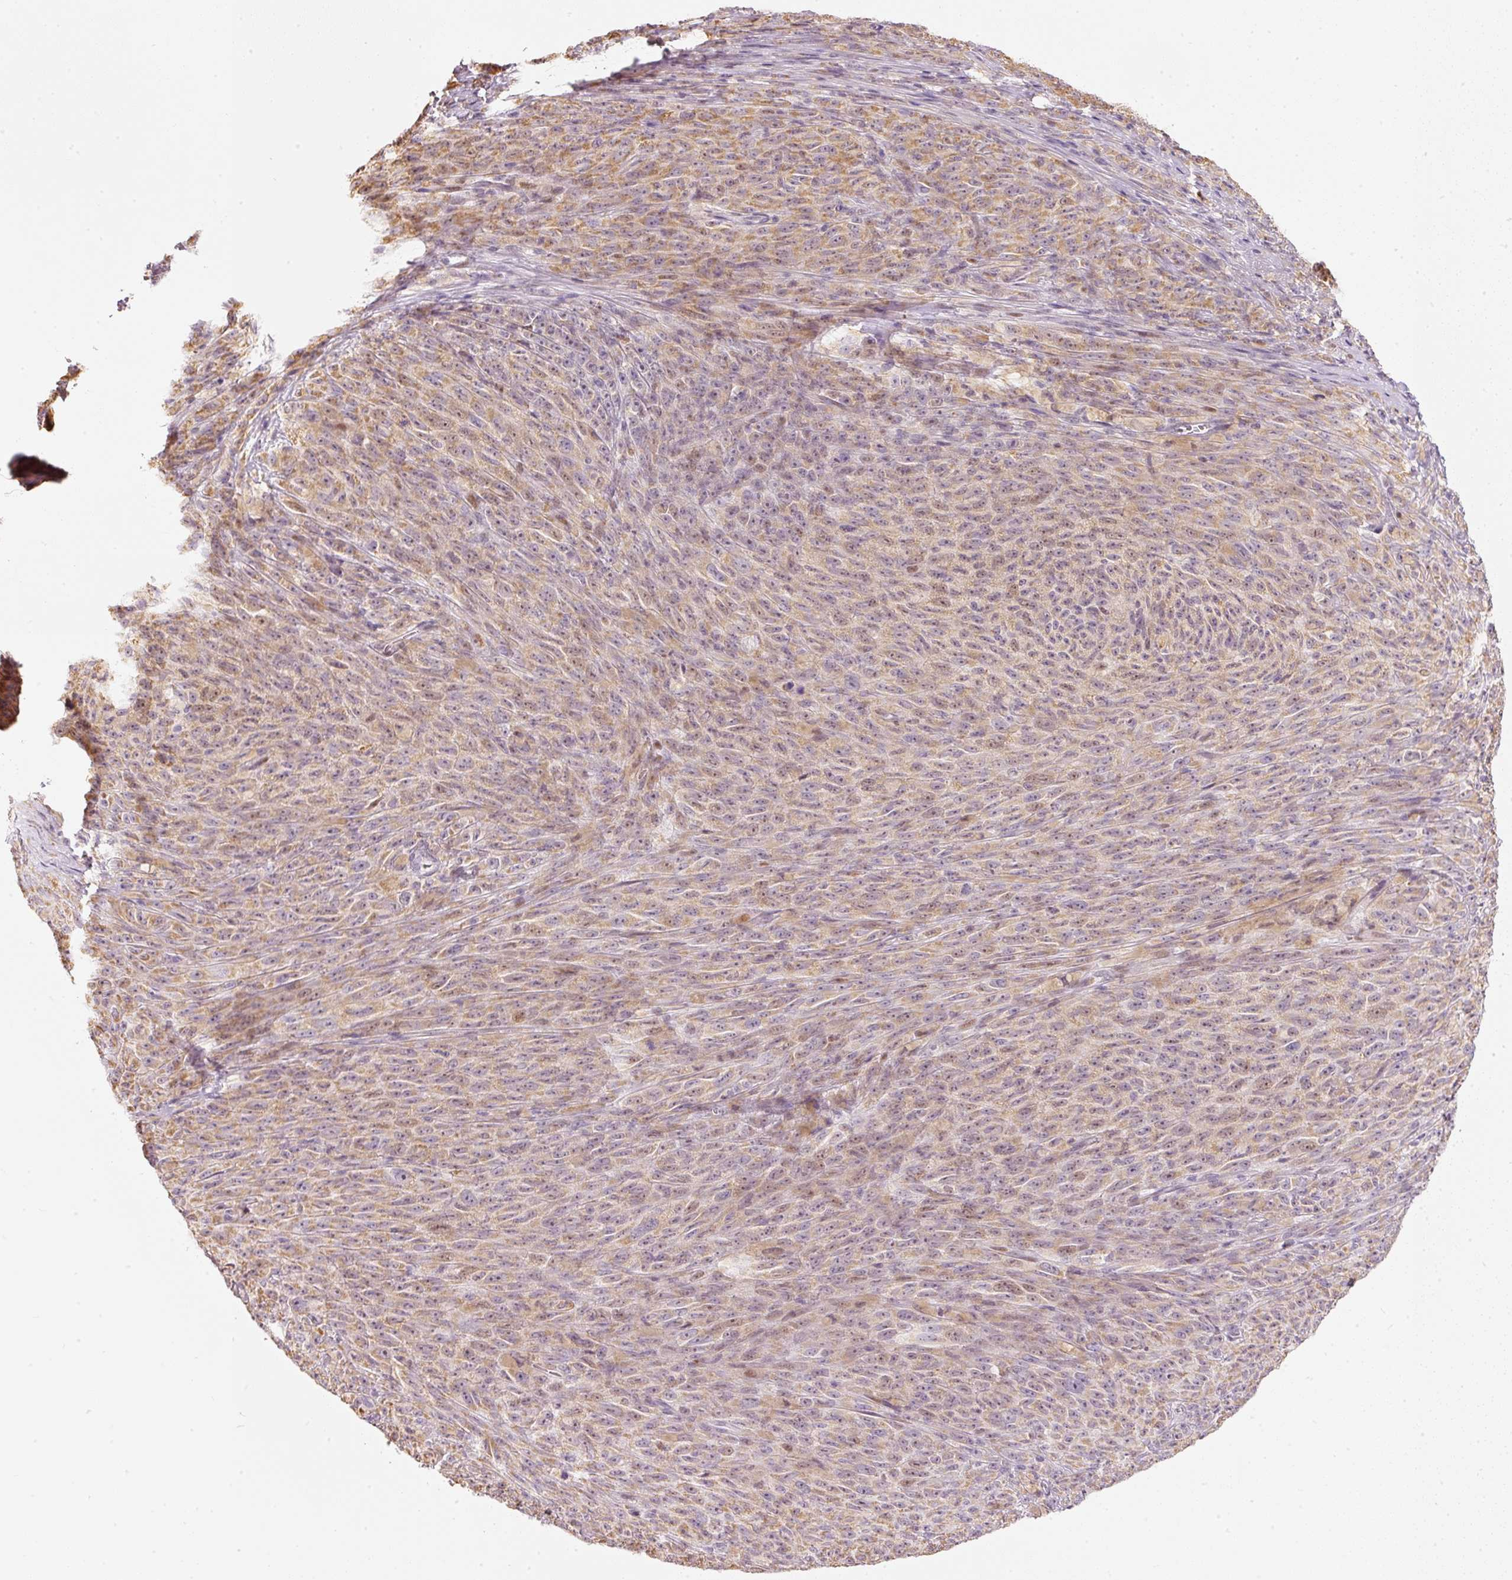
{"staining": {"intensity": "moderate", "quantity": ">75%", "location": "cytoplasmic/membranous"}, "tissue": "melanoma", "cell_type": "Tumor cells", "image_type": "cancer", "snomed": [{"axis": "morphology", "description": "Malignant melanoma, NOS"}, {"axis": "topography", "description": "Skin"}], "caption": "Approximately >75% of tumor cells in melanoma show moderate cytoplasmic/membranous protein expression as visualized by brown immunohistochemical staining.", "gene": "RNF39", "patient": {"sex": "female", "age": 82}}